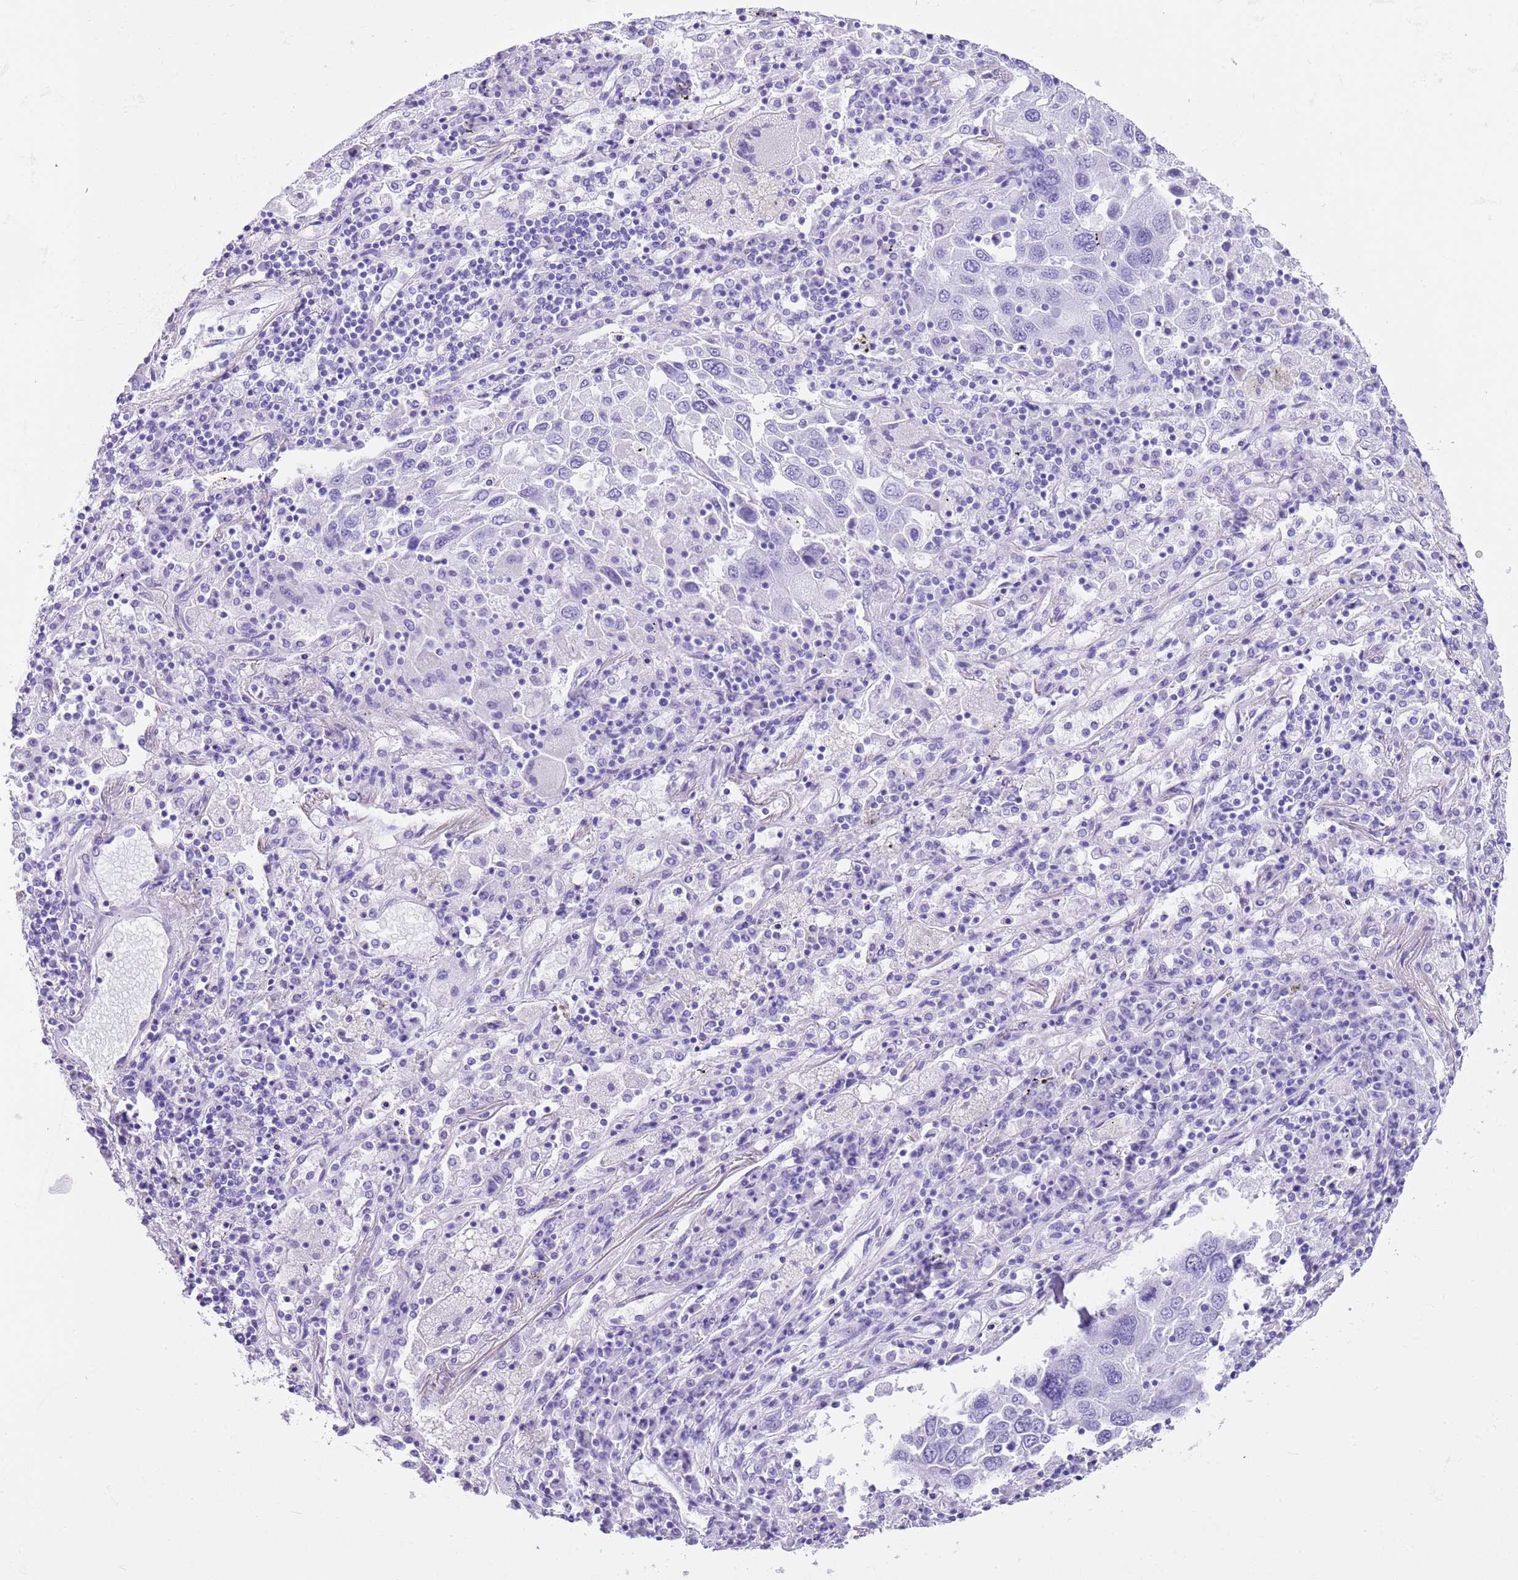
{"staining": {"intensity": "negative", "quantity": "none", "location": "none"}, "tissue": "lung cancer", "cell_type": "Tumor cells", "image_type": "cancer", "snomed": [{"axis": "morphology", "description": "Squamous cell carcinoma, NOS"}, {"axis": "topography", "description": "Lung"}], "caption": "Immunohistochemistry (IHC) micrograph of human squamous cell carcinoma (lung) stained for a protein (brown), which reveals no positivity in tumor cells. The staining is performed using DAB (3,3'-diaminobenzidine) brown chromogen with nuclei counter-stained in using hematoxylin.", "gene": "TMEM185B", "patient": {"sex": "male", "age": 65}}